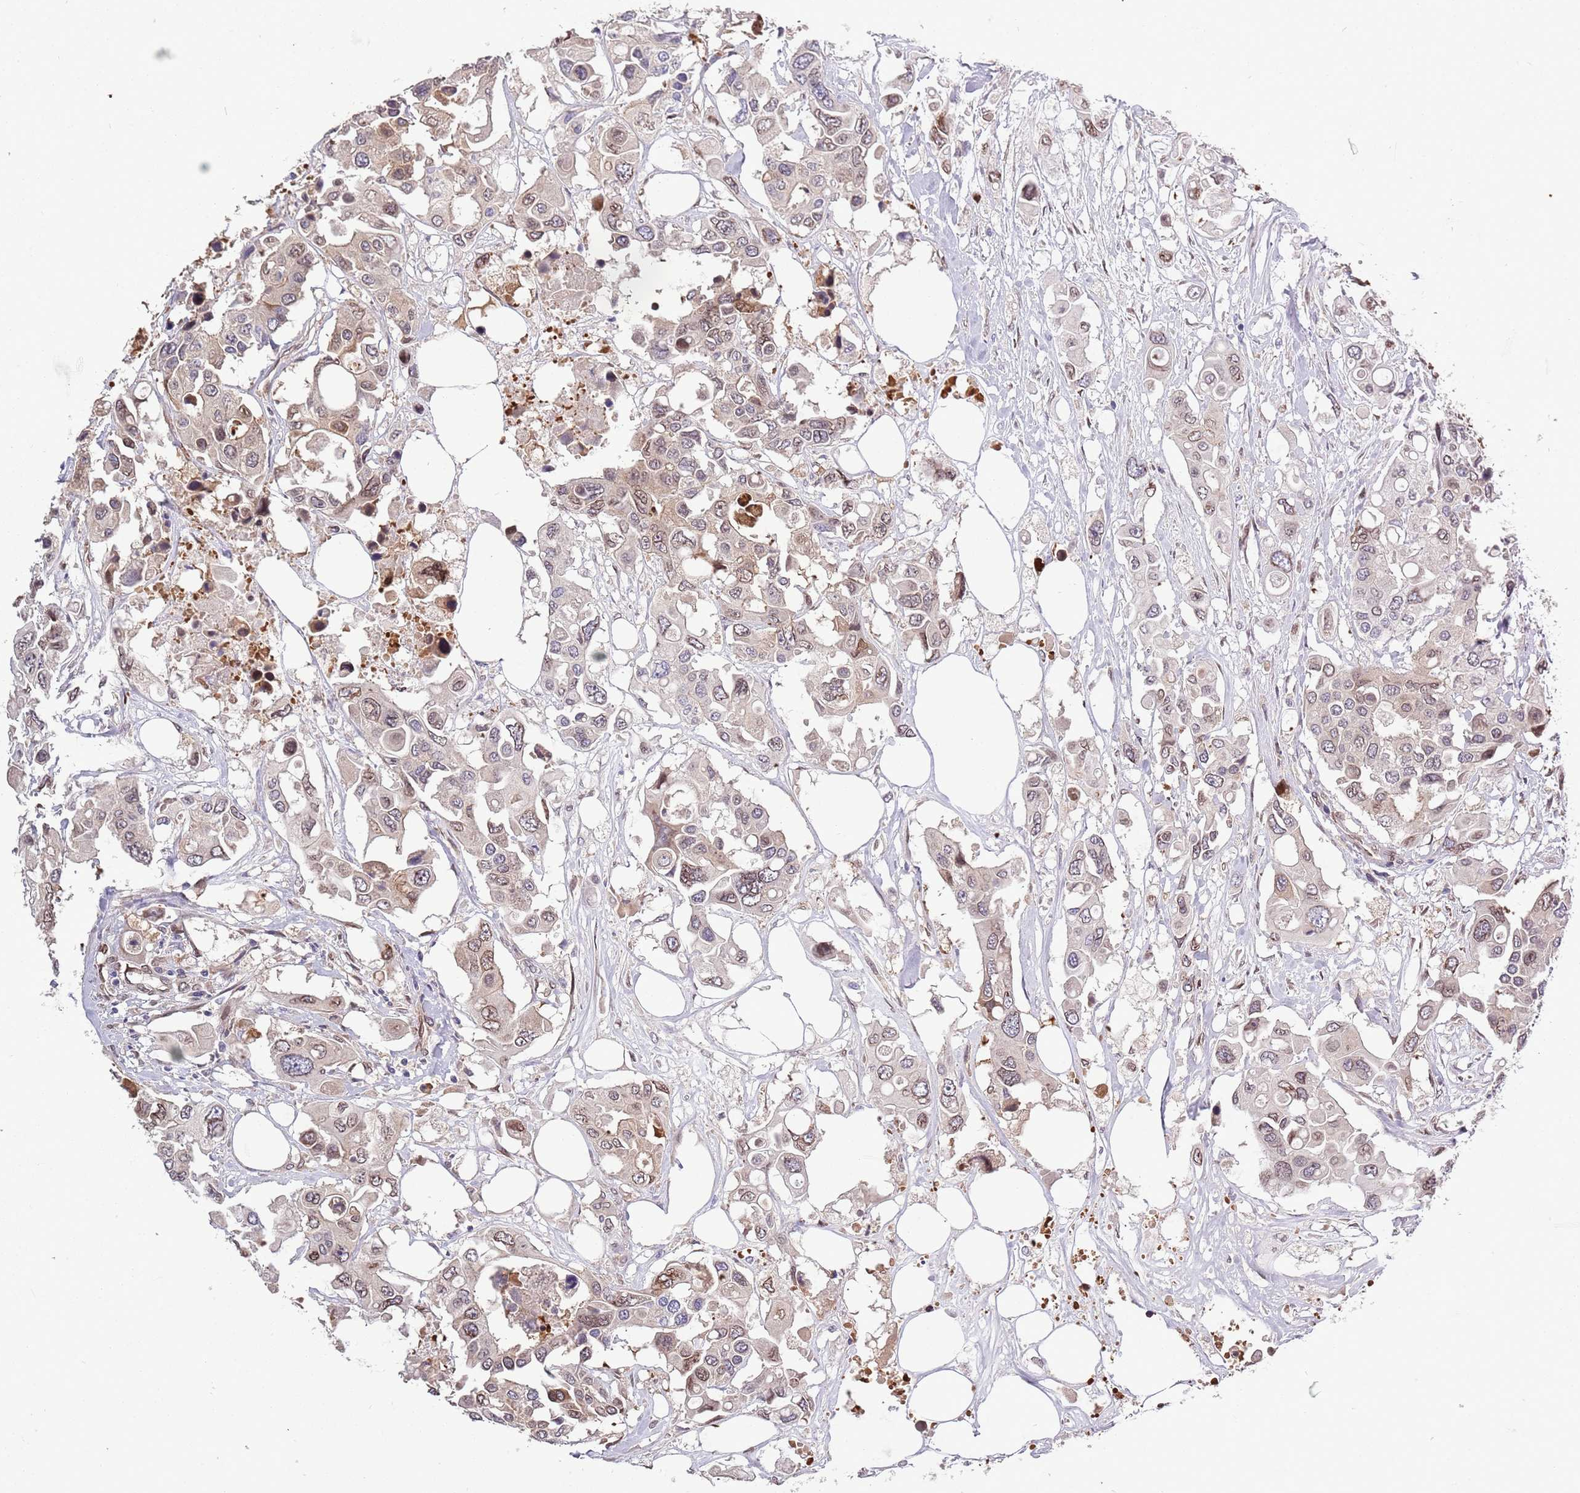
{"staining": {"intensity": "weak", "quantity": ">75%", "location": "cytoplasmic/membranous,nuclear"}, "tissue": "colorectal cancer", "cell_type": "Tumor cells", "image_type": "cancer", "snomed": [{"axis": "morphology", "description": "Adenocarcinoma, NOS"}, {"axis": "topography", "description": "Colon"}], "caption": "Tumor cells demonstrate low levels of weak cytoplasmic/membranous and nuclear positivity in about >75% of cells in colorectal cancer.", "gene": "ZNF665", "patient": {"sex": "male", "age": 77}}